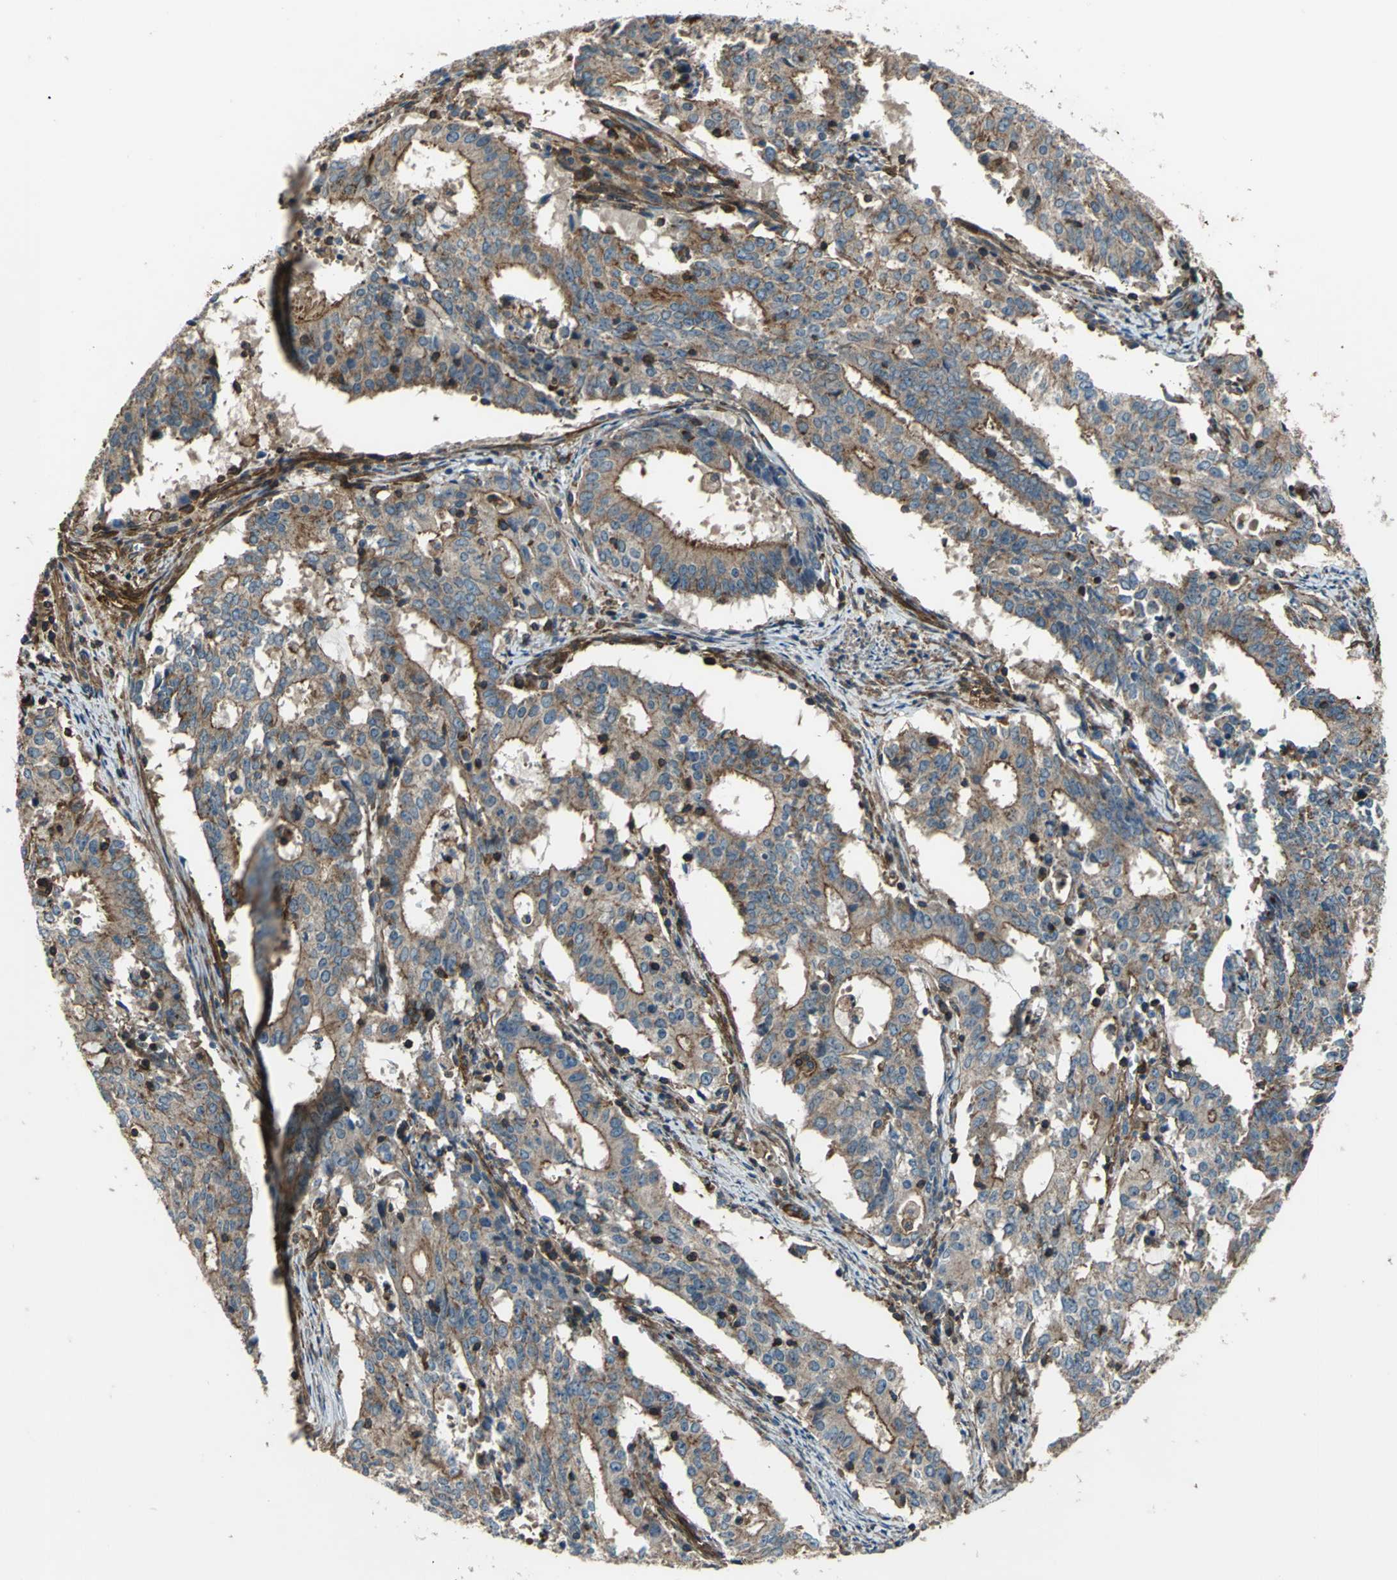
{"staining": {"intensity": "moderate", "quantity": ">75%", "location": "cytoplasmic/membranous"}, "tissue": "cervical cancer", "cell_type": "Tumor cells", "image_type": "cancer", "snomed": [{"axis": "morphology", "description": "Adenocarcinoma, NOS"}, {"axis": "topography", "description": "Cervix"}], "caption": "Protein analysis of cervical cancer (adenocarcinoma) tissue displays moderate cytoplasmic/membranous staining in approximately >75% of tumor cells. The protein is stained brown, and the nuclei are stained in blue (DAB (3,3'-diaminobenzidine) IHC with brightfield microscopy, high magnification).", "gene": "PARVA", "patient": {"sex": "female", "age": 44}}